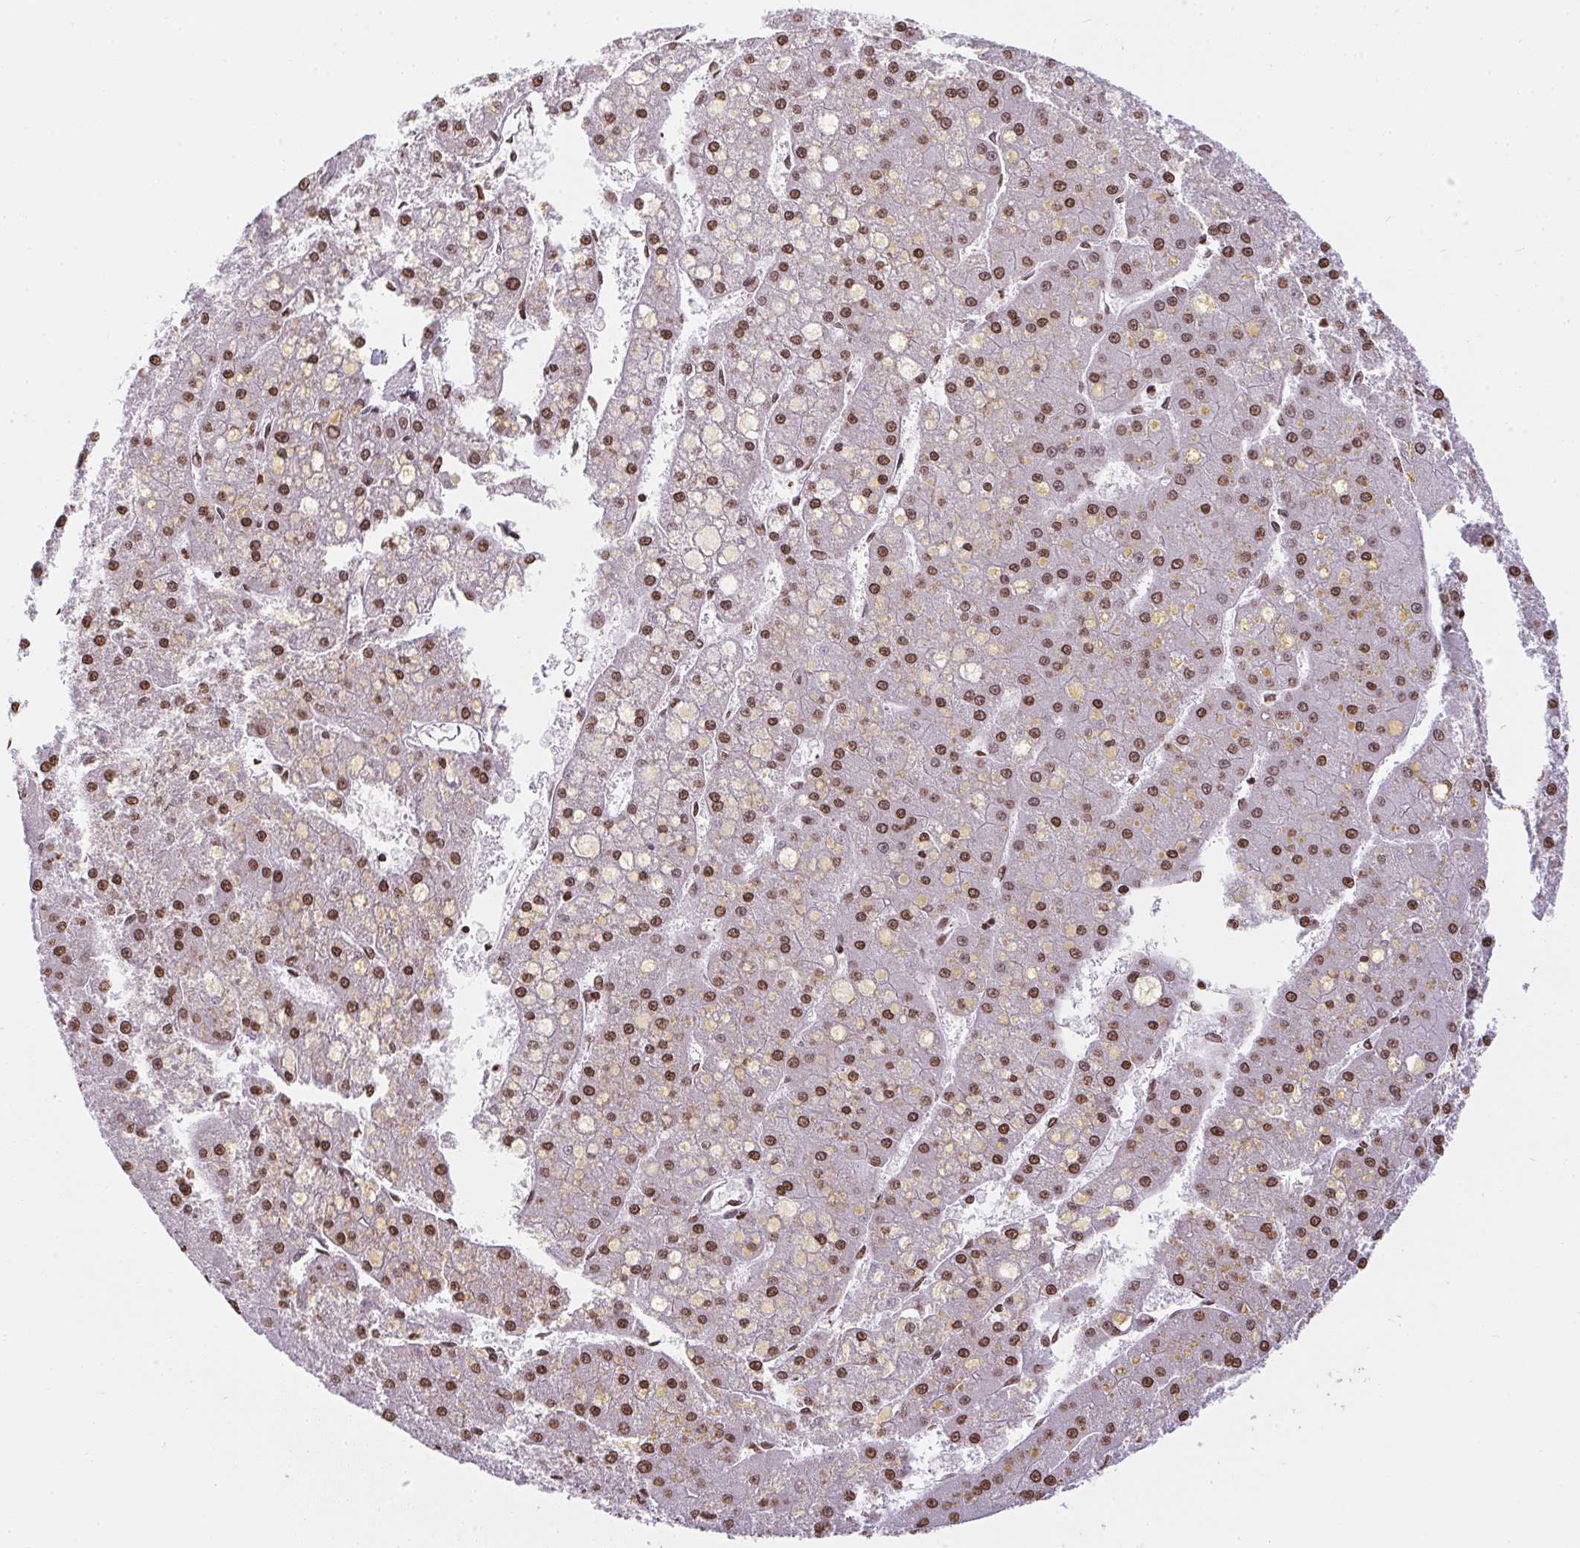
{"staining": {"intensity": "moderate", "quantity": ">75%", "location": "nuclear"}, "tissue": "liver cancer", "cell_type": "Tumor cells", "image_type": "cancer", "snomed": [{"axis": "morphology", "description": "Carcinoma, Hepatocellular, NOS"}, {"axis": "topography", "description": "Liver"}], "caption": "Hepatocellular carcinoma (liver) stained with a brown dye exhibits moderate nuclear positive positivity in about >75% of tumor cells.", "gene": "RNF181", "patient": {"sex": "male", "age": 67}}